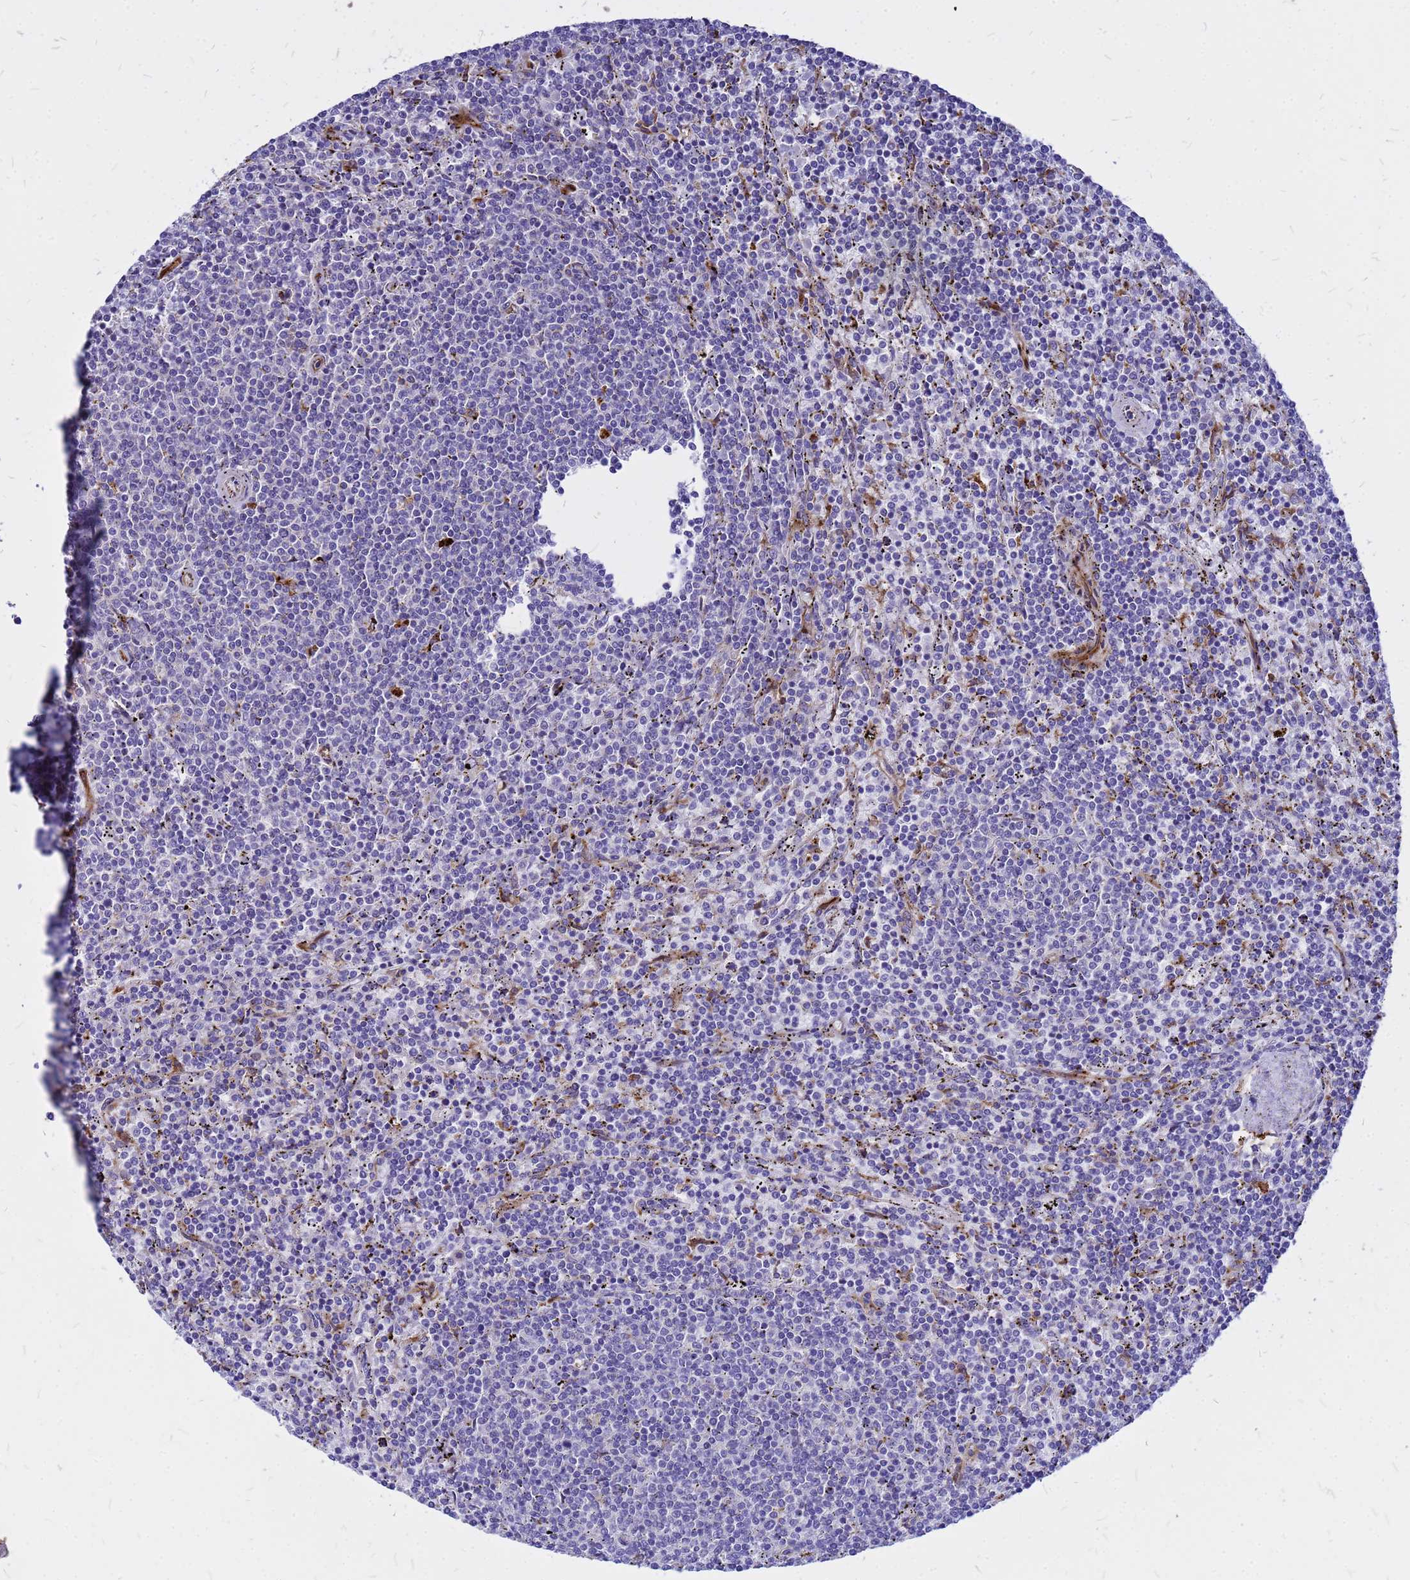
{"staining": {"intensity": "negative", "quantity": "none", "location": "none"}, "tissue": "lymphoma", "cell_type": "Tumor cells", "image_type": "cancer", "snomed": [{"axis": "morphology", "description": "Malignant lymphoma, non-Hodgkin's type, Low grade"}, {"axis": "topography", "description": "Spleen"}], "caption": "The image exhibits no significant positivity in tumor cells of low-grade malignant lymphoma, non-Hodgkin's type.", "gene": "NOSTRIN", "patient": {"sex": "female", "age": 50}}